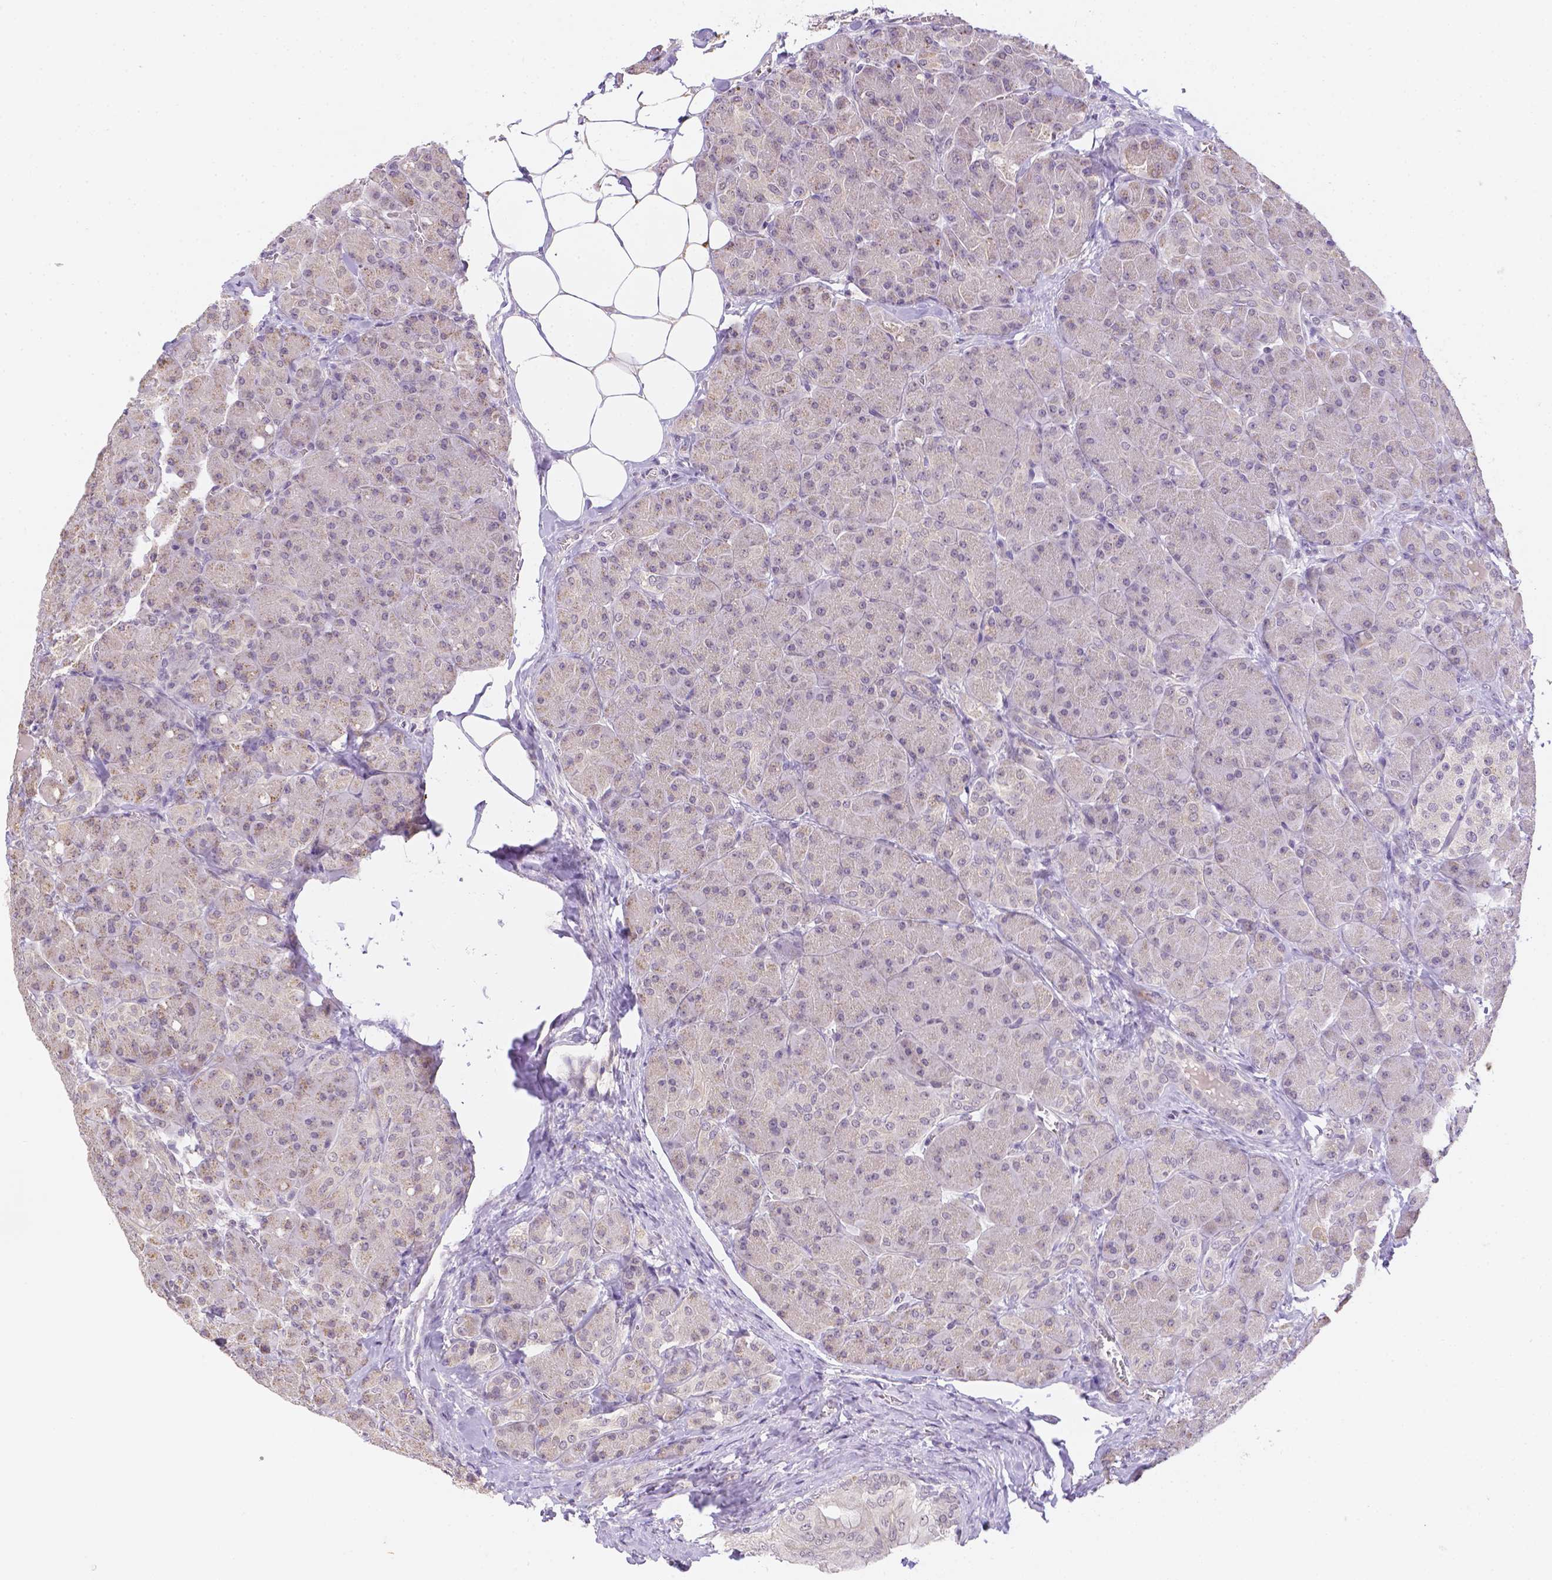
{"staining": {"intensity": "negative", "quantity": "none", "location": "none"}, "tissue": "pancreas", "cell_type": "Exocrine glandular cells", "image_type": "normal", "snomed": [{"axis": "morphology", "description": "Normal tissue, NOS"}, {"axis": "topography", "description": "Pancreas"}], "caption": "IHC micrograph of benign human pancreas stained for a protein (brown), which reveals no positivity in exocrine glandular cells.", "gene": "ZNF280B", "patient": {"sex": "male", "age": 55}}